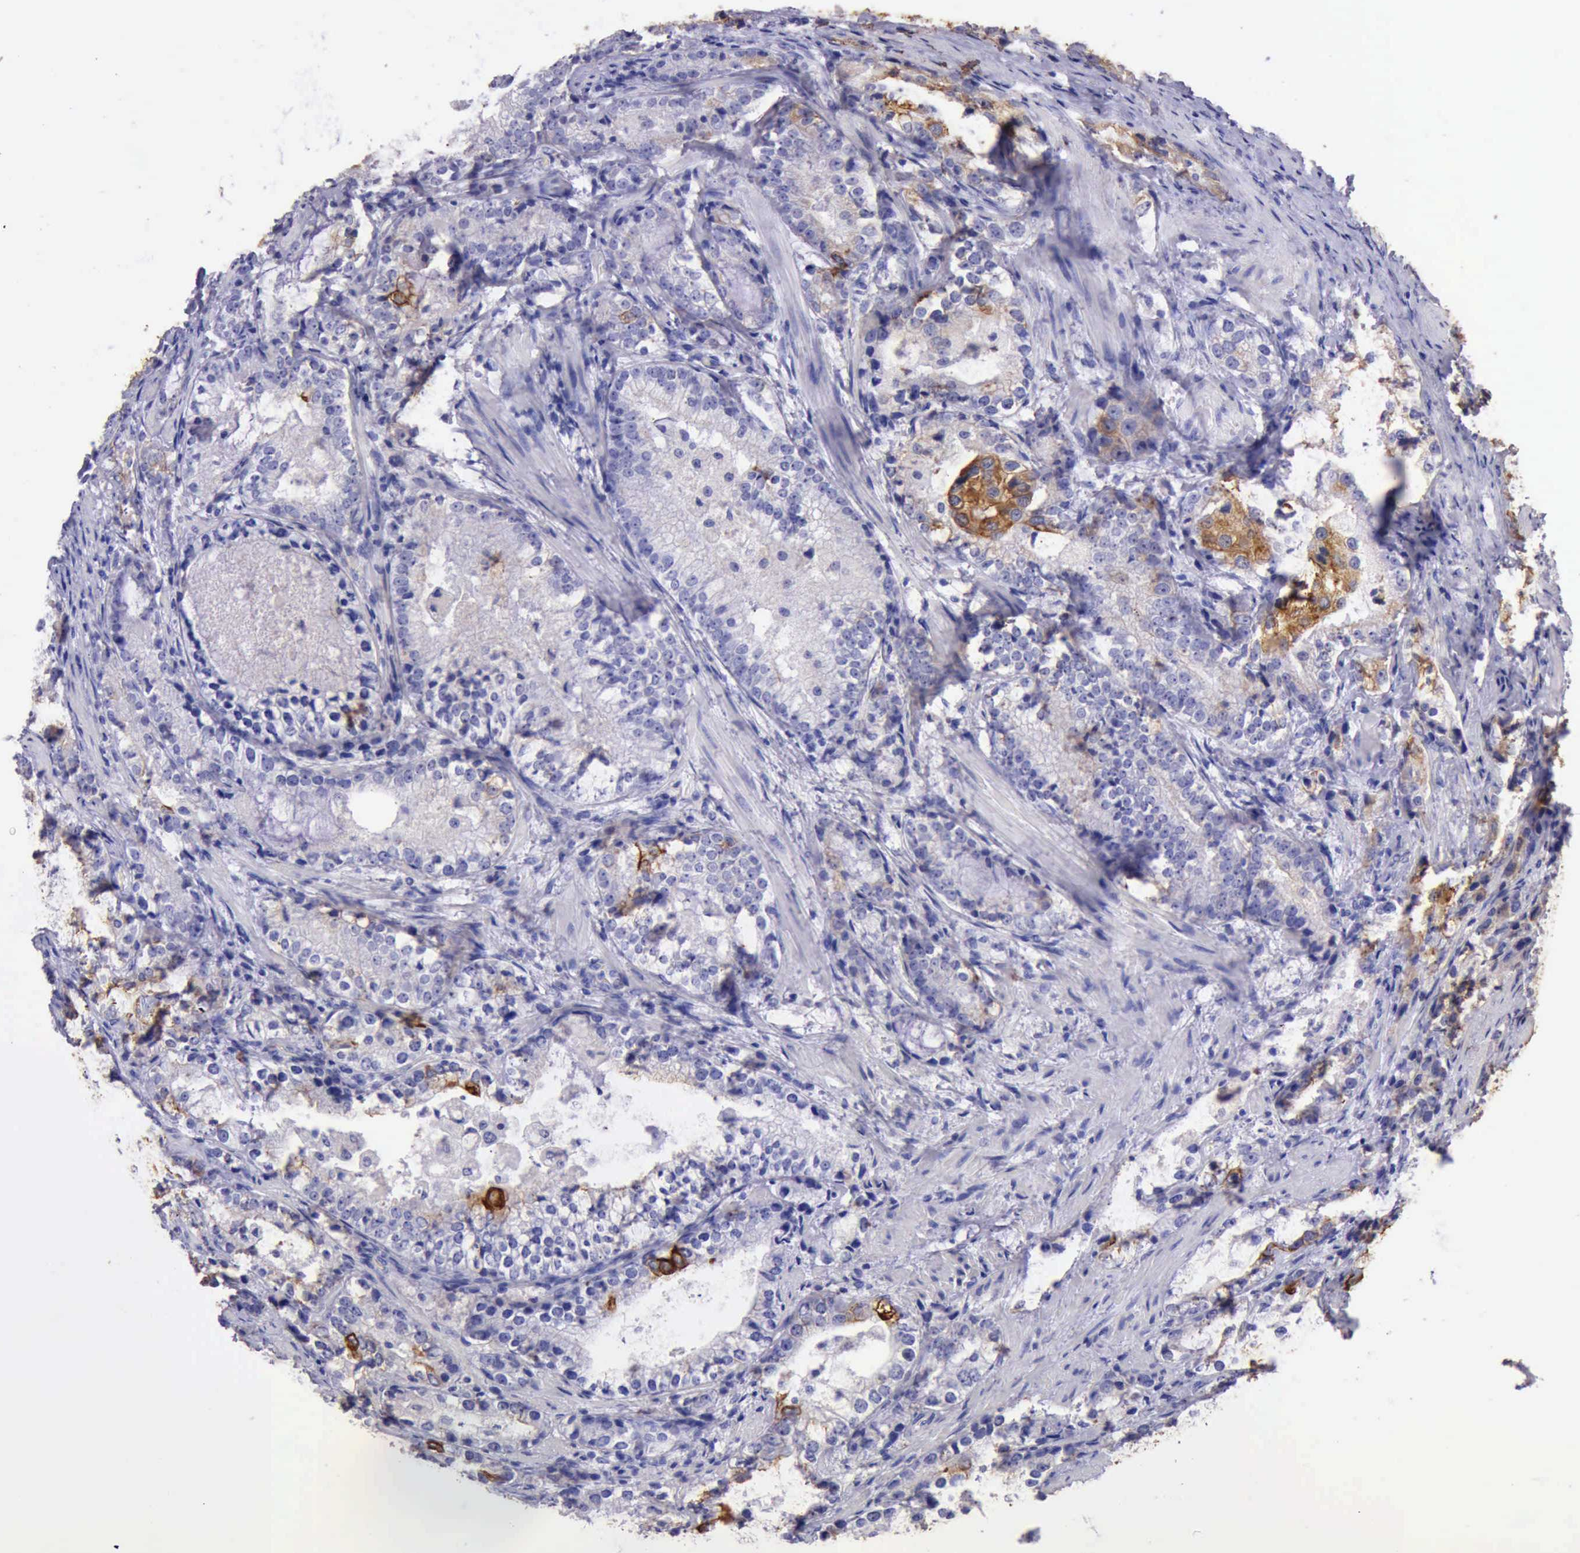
{"staining": {"intensity": "strong", "quantity": "<25%", "location": "cytoplasmic/membranous"}, "tissue": "prostate cancer", "cell_type": "Tumor cells", "image_type": "cancer", "snomed": [{"axis": "morphology", "description": "Adenocarcinoma, High grade"}, {"axis": "topography", "description": "Prostate"}], "caption": "Protein expression analysis of adenocarcinoma (high-grade) (prostate) exhibits strong cytoplasmic/membranous staining in approximately <25% of tumor cells.", "gene": "KRT8", "patient": {"sex": "male", "age": 63}}